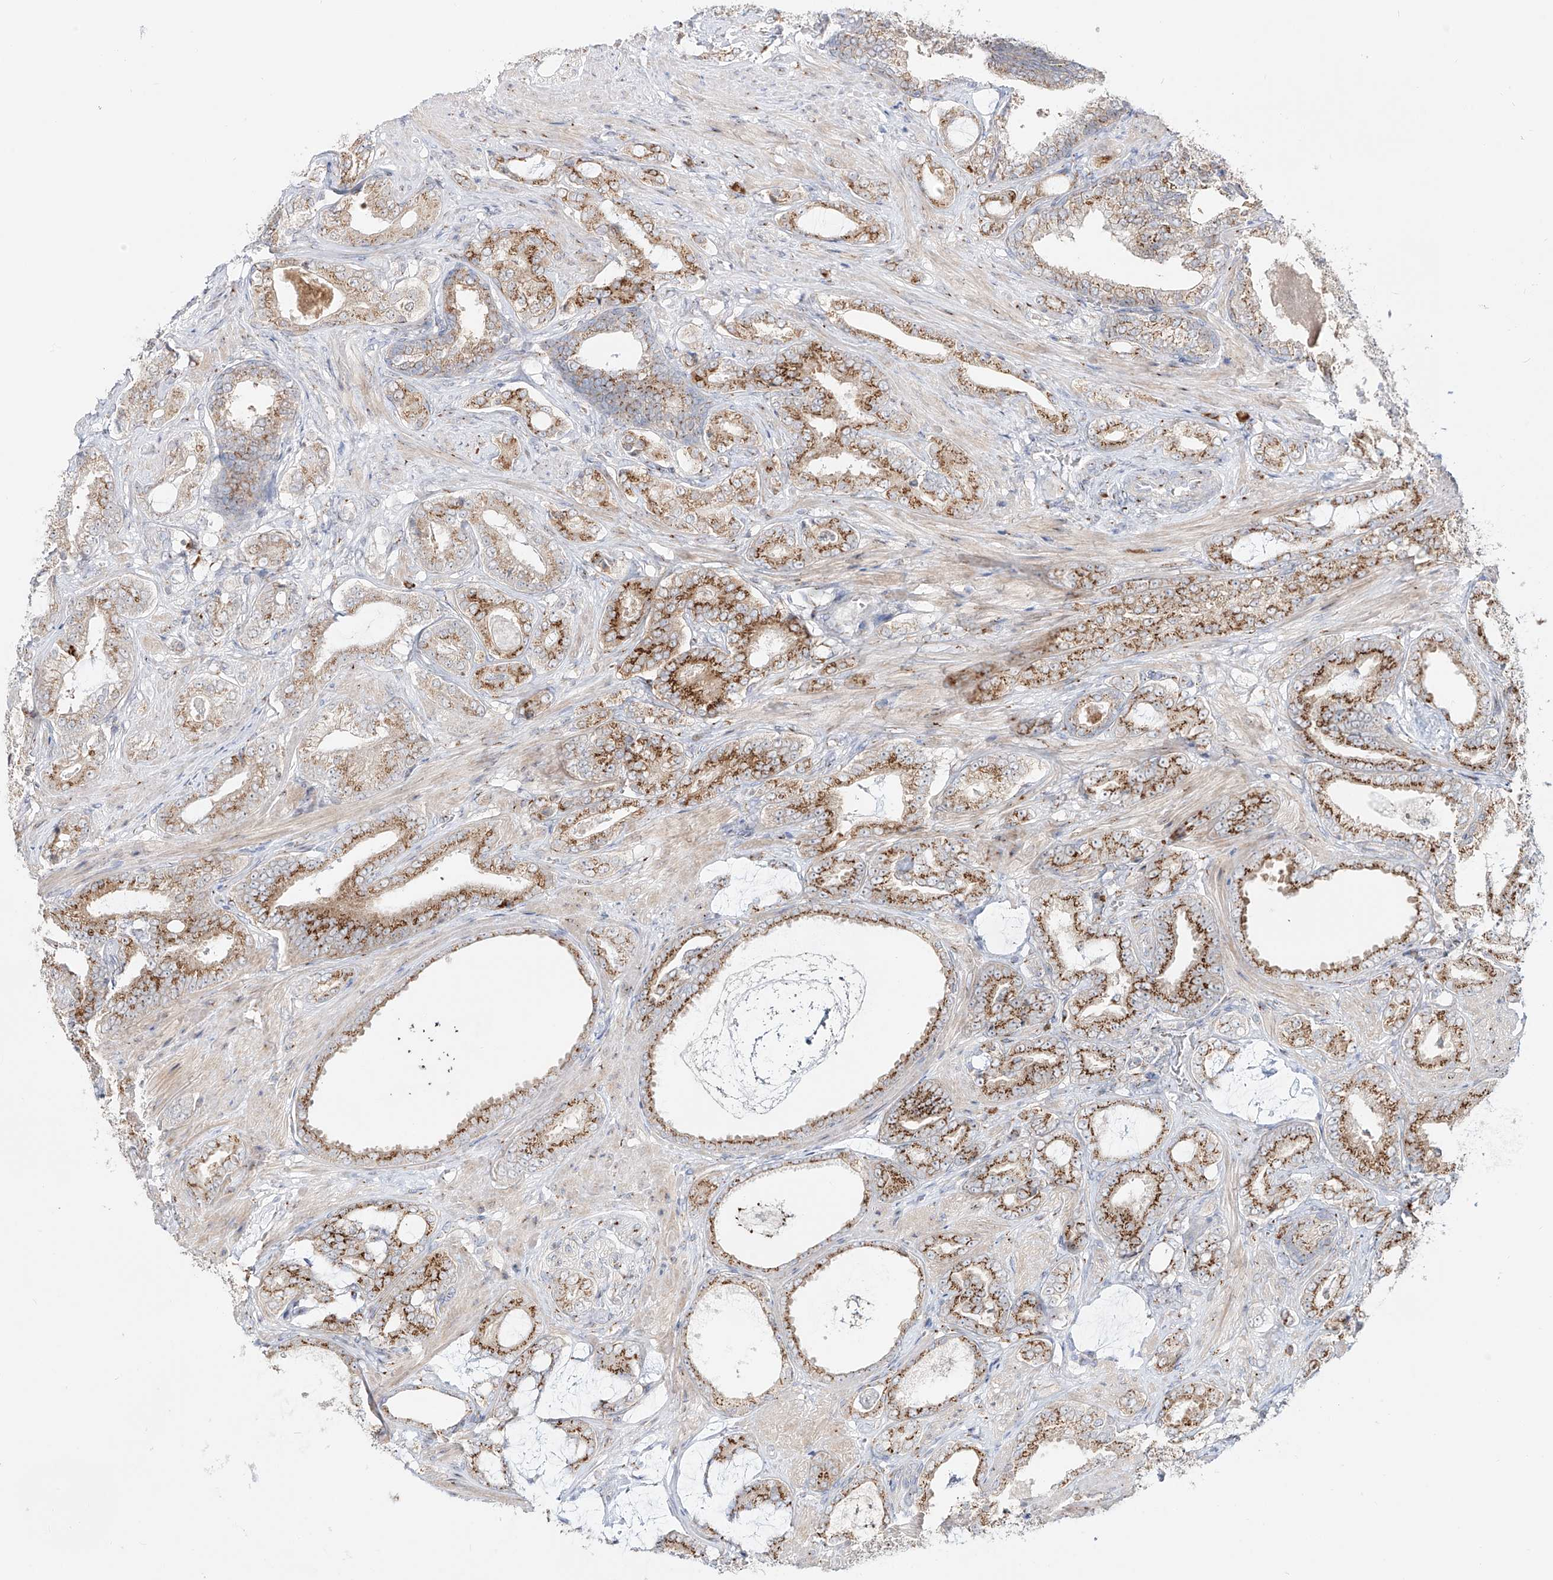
{"staining": {"intensity": "moderate", "quantity": ">75%", "location": "cytoplasmic/membranous"}, "tissue": "prostate cancer", "cell_type": "Tumor cells", "image_type": "cancer", "snomed": [{"axis": "morphology", "description": "Adenocarcinoma, Low grade"}, {"axis": "topography", "description": "Prostate"}], "caption": "About >75% of tumor cells in prostate adenocarcinoma (low-grade) exhibit moderate cytoplasmic/membranous protein staining as visualized by brown immunohistochemical staining.", "gene": "BSDC1", "patient": {"sex": "male", "age": 71}}